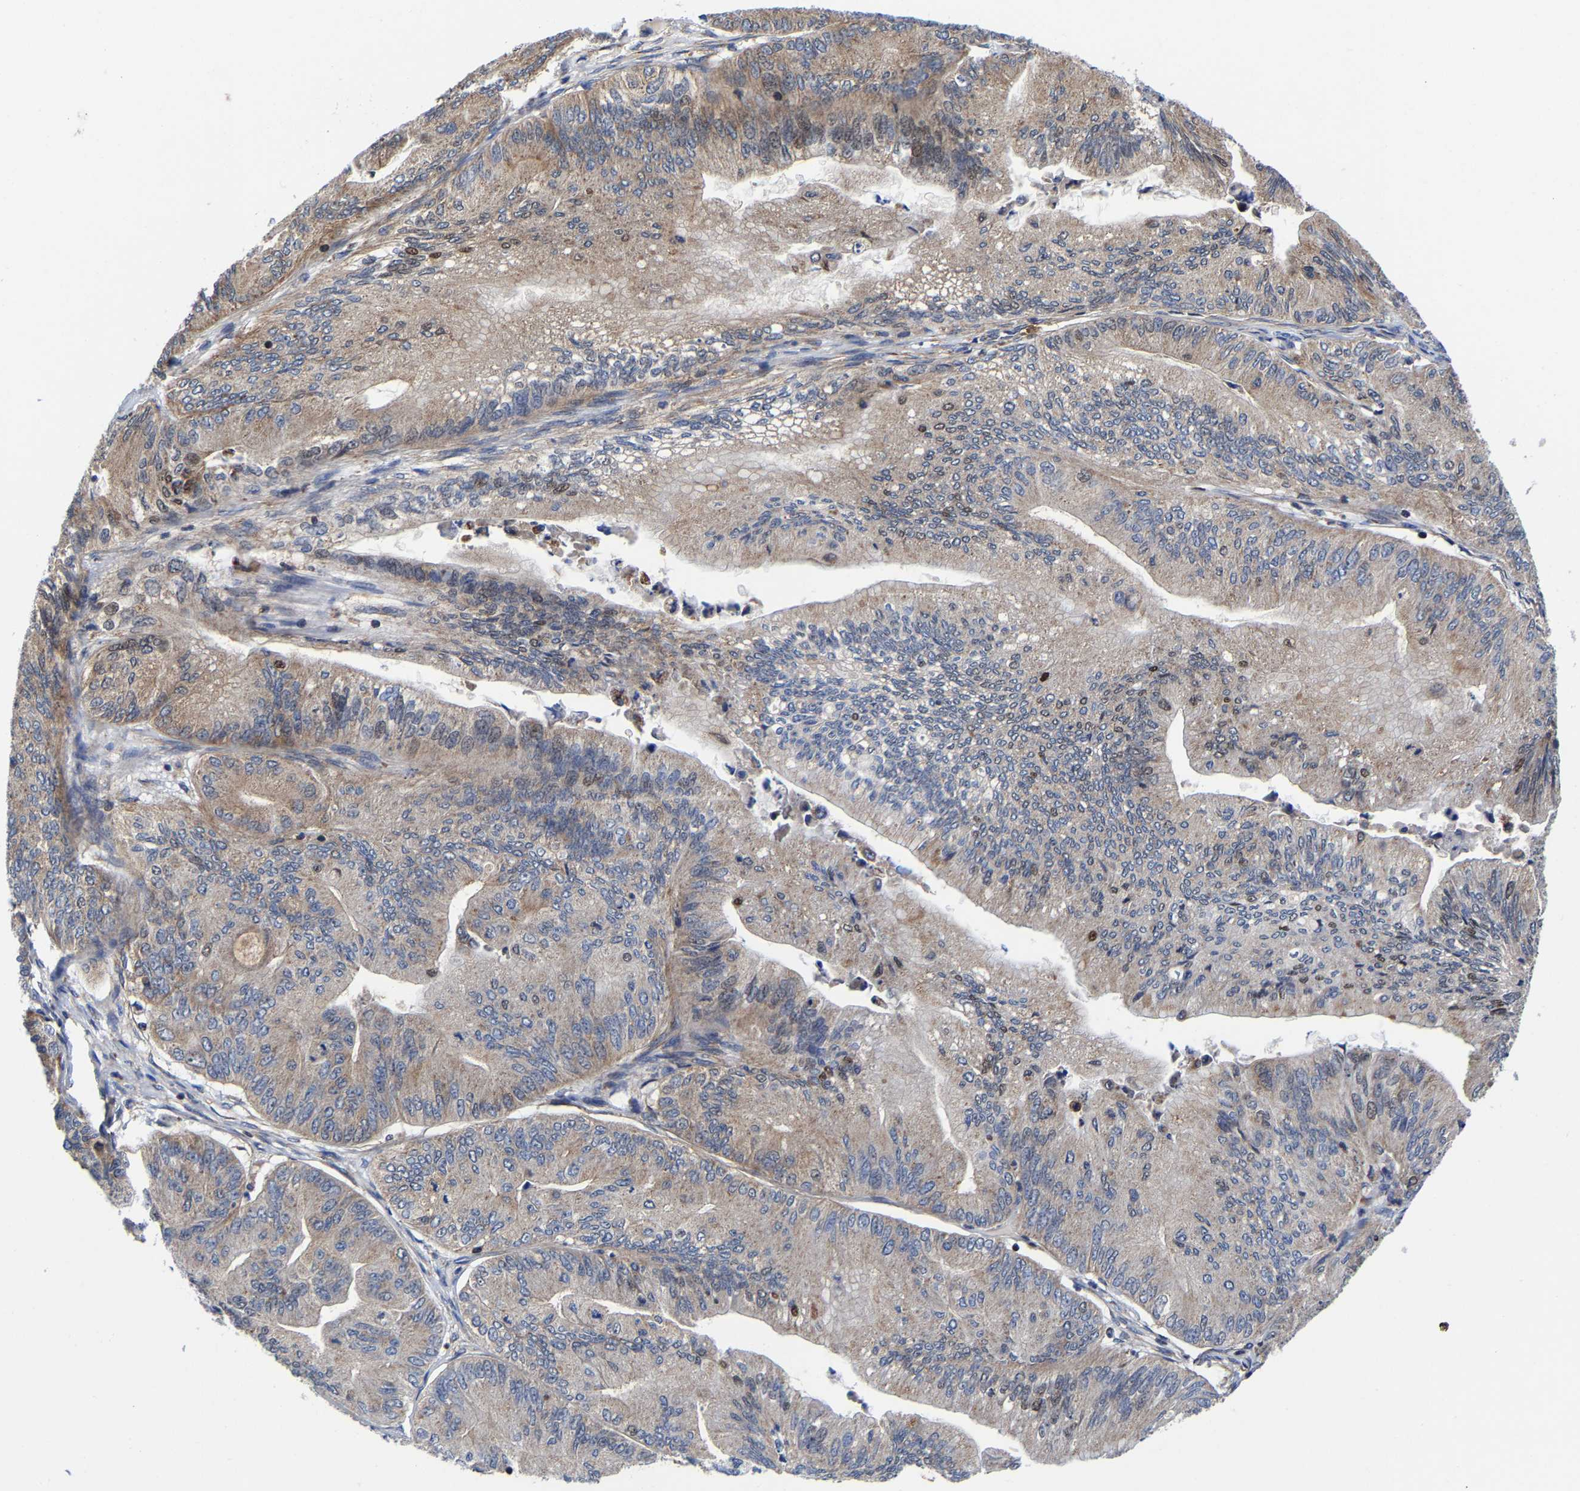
{"staining": {"intensity": "moderate", "quantity": "25%-75%", "location": "cytoplasmic/membranous"}, "tissue": "ovarian cancer", "cell_type": "Tumor cells", "image_type": "cancer", "snomed": [{"axis": "morphology", "description": "Cystadenocarcinoma, mucinous, NOS"}, {"axis": "topography", "description": "Ovary"}], "caption": "Immunohistochemistry (DAB) staining of ovarian mucinous cystadenocarcinoma demonstrates moderate cytoplasmic/membranous protein staining in about 25%-75% of tumor cells.", "gene": "PFKFB3", "patient": {"sex": "female", "age": 61}}